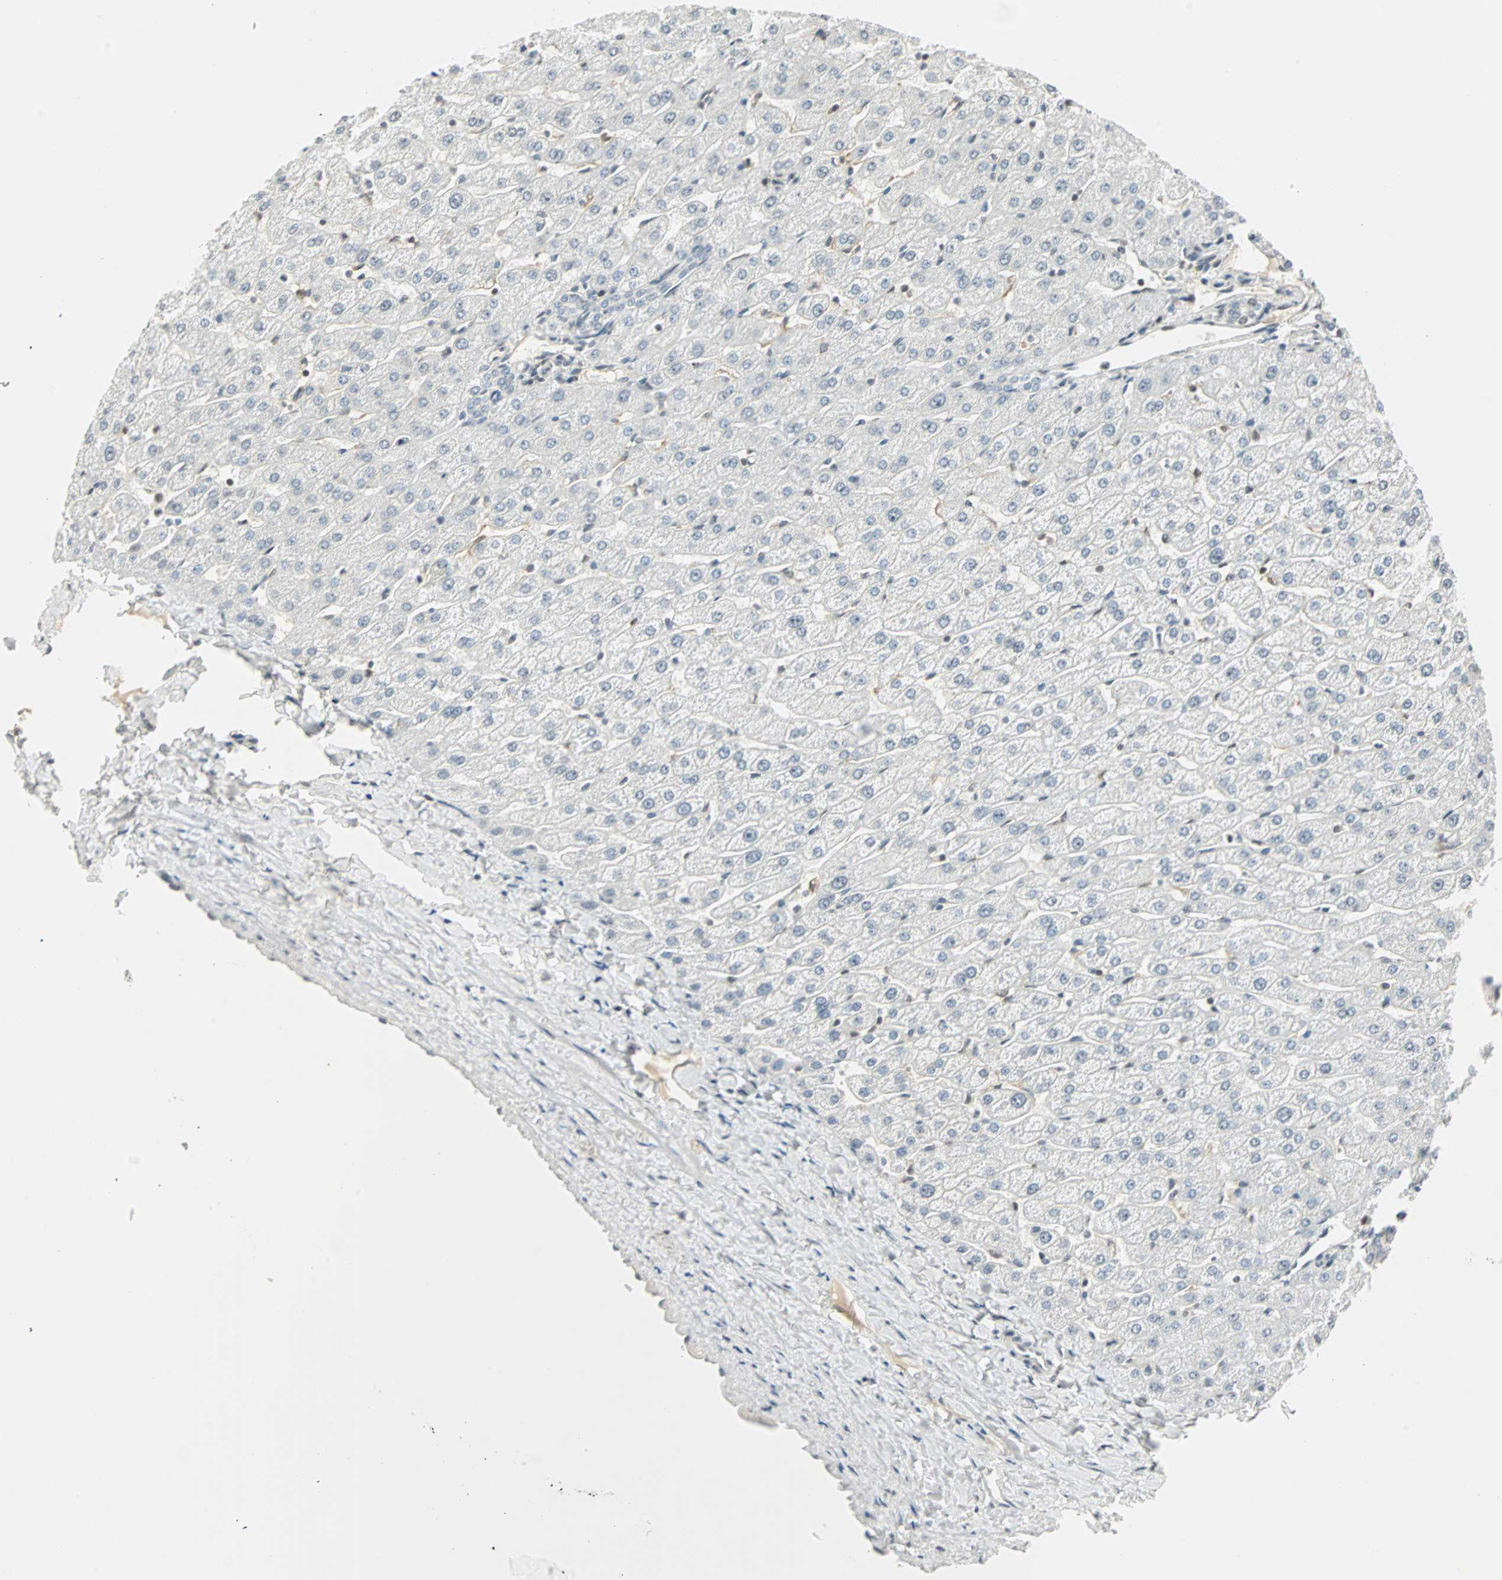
{"staining": {"intensity": "weak", "quantity": "<25%", "location": "nuclear"}, "tissue": "liver", "cell_type": "Cholangiocytes", "image_type": "normal", "snomed": [{"axis": "morphology", "description": "Normal tissue, NOS"}, {"axis": "morphology", "description": "Fibrosis, NOS"}, {"axis": "topography", "description": "Liver"}], "caption": "An immunohistochemistry image of unremarkable liver is shown. There is no staining in cholangiocytes of liver.", "gene": "SMAD3", "patient": {"sex": "female", "age": 29}}